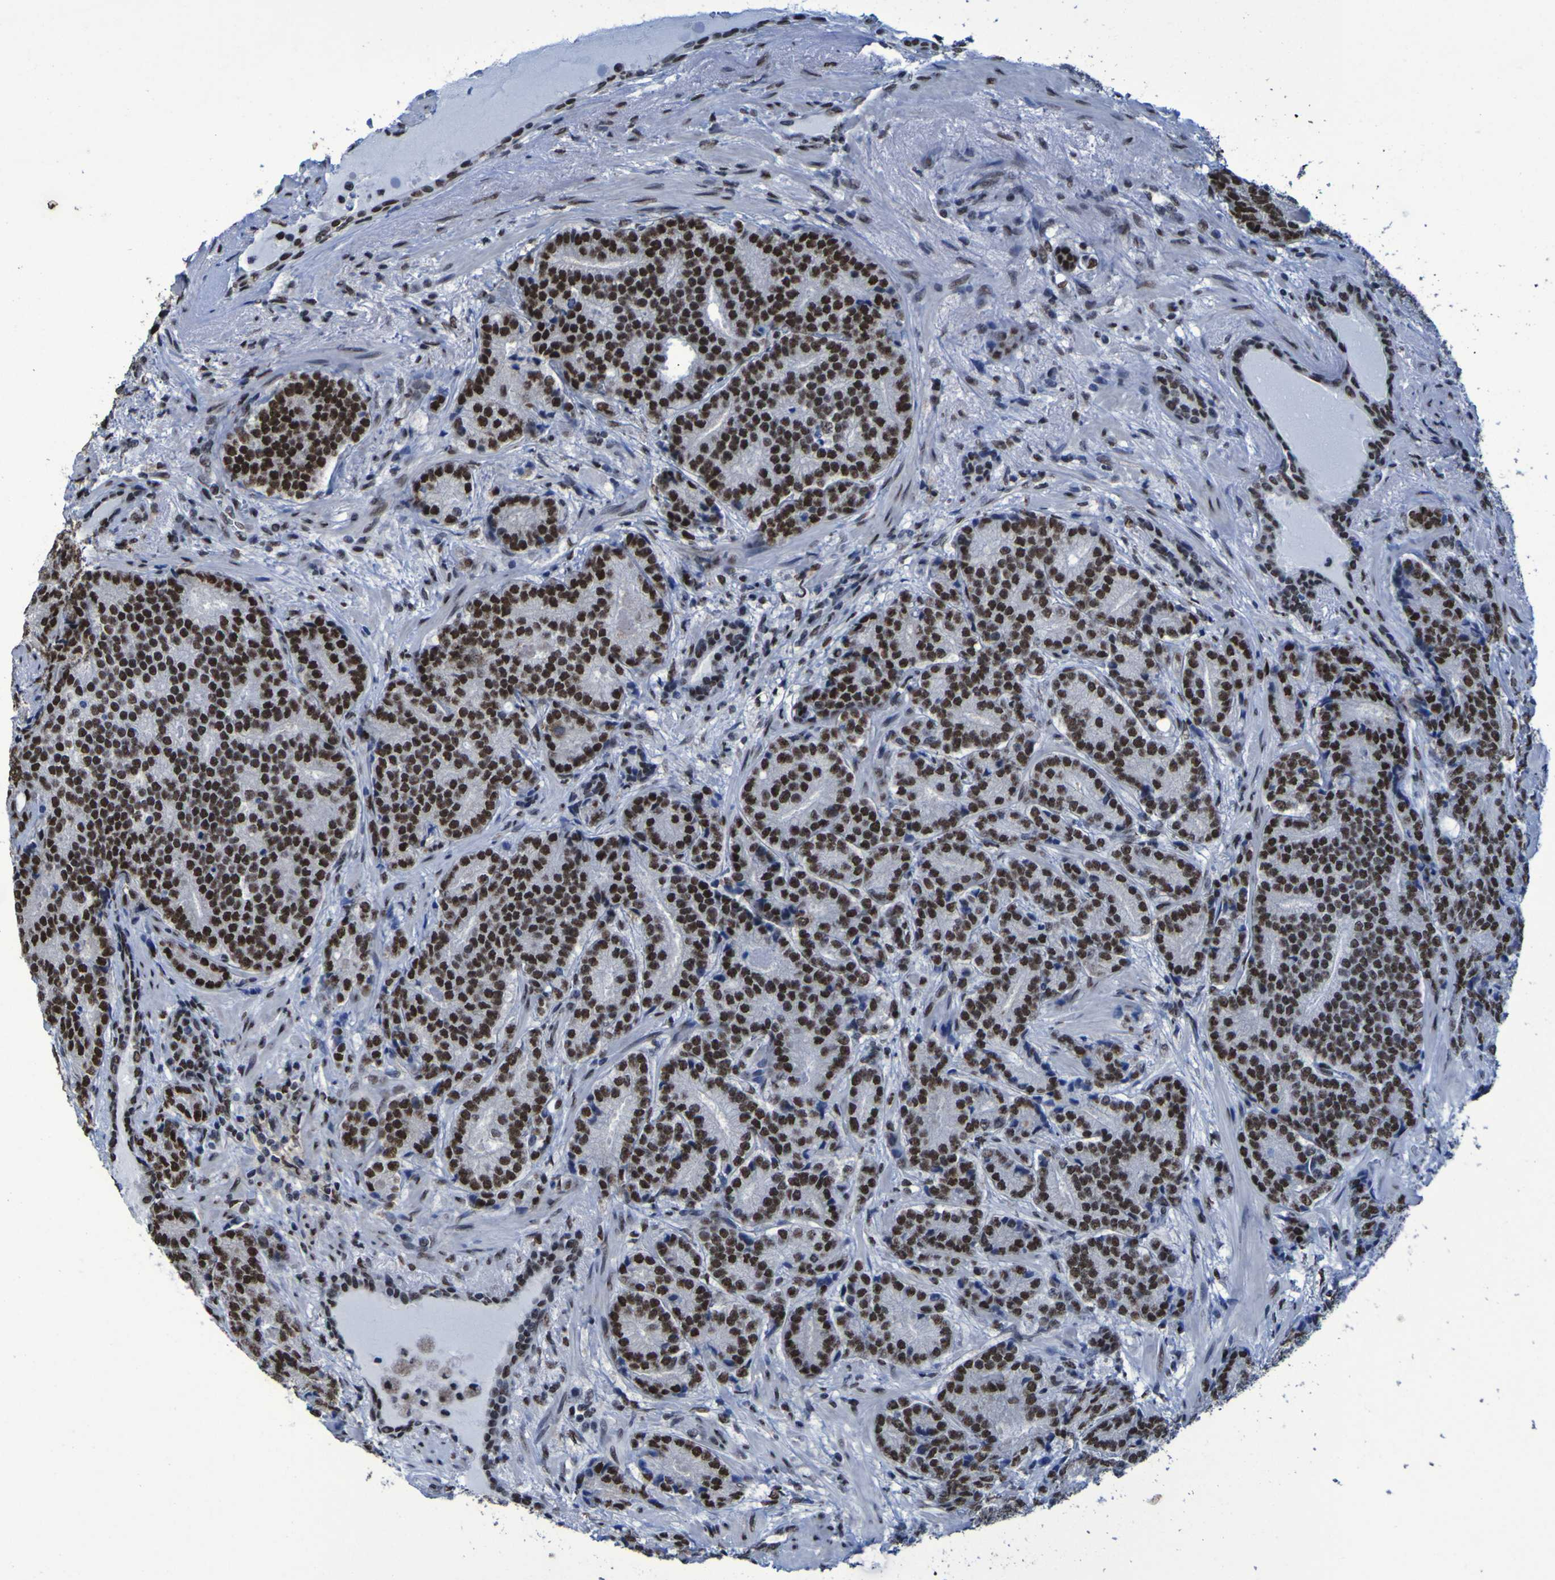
{"staining": {"intensity": "strong", "quantity": ">75%", "location": "nuclear"}, "tissue": "prostate cancer", "cell_type": "Tumor cells", "image_type": "cancer", "snomed": [{"axis": "morphology", "description": "Adenocarcinoma, High grade"}, {"axis": "topography", "description": "Prostate"}], "caption": "Immunohistochemistry image of neoplastic tissue: adenocarcinoma (high-grade) (prostate) stained using immunohistochemistry demonstrates high levels of strong protein expression localized specifically in the nuclear of tumor cells, appearing as a nuclear brown color.", "gene": "HNRNPR", "patient": {"sex": "male", "age": 61}}